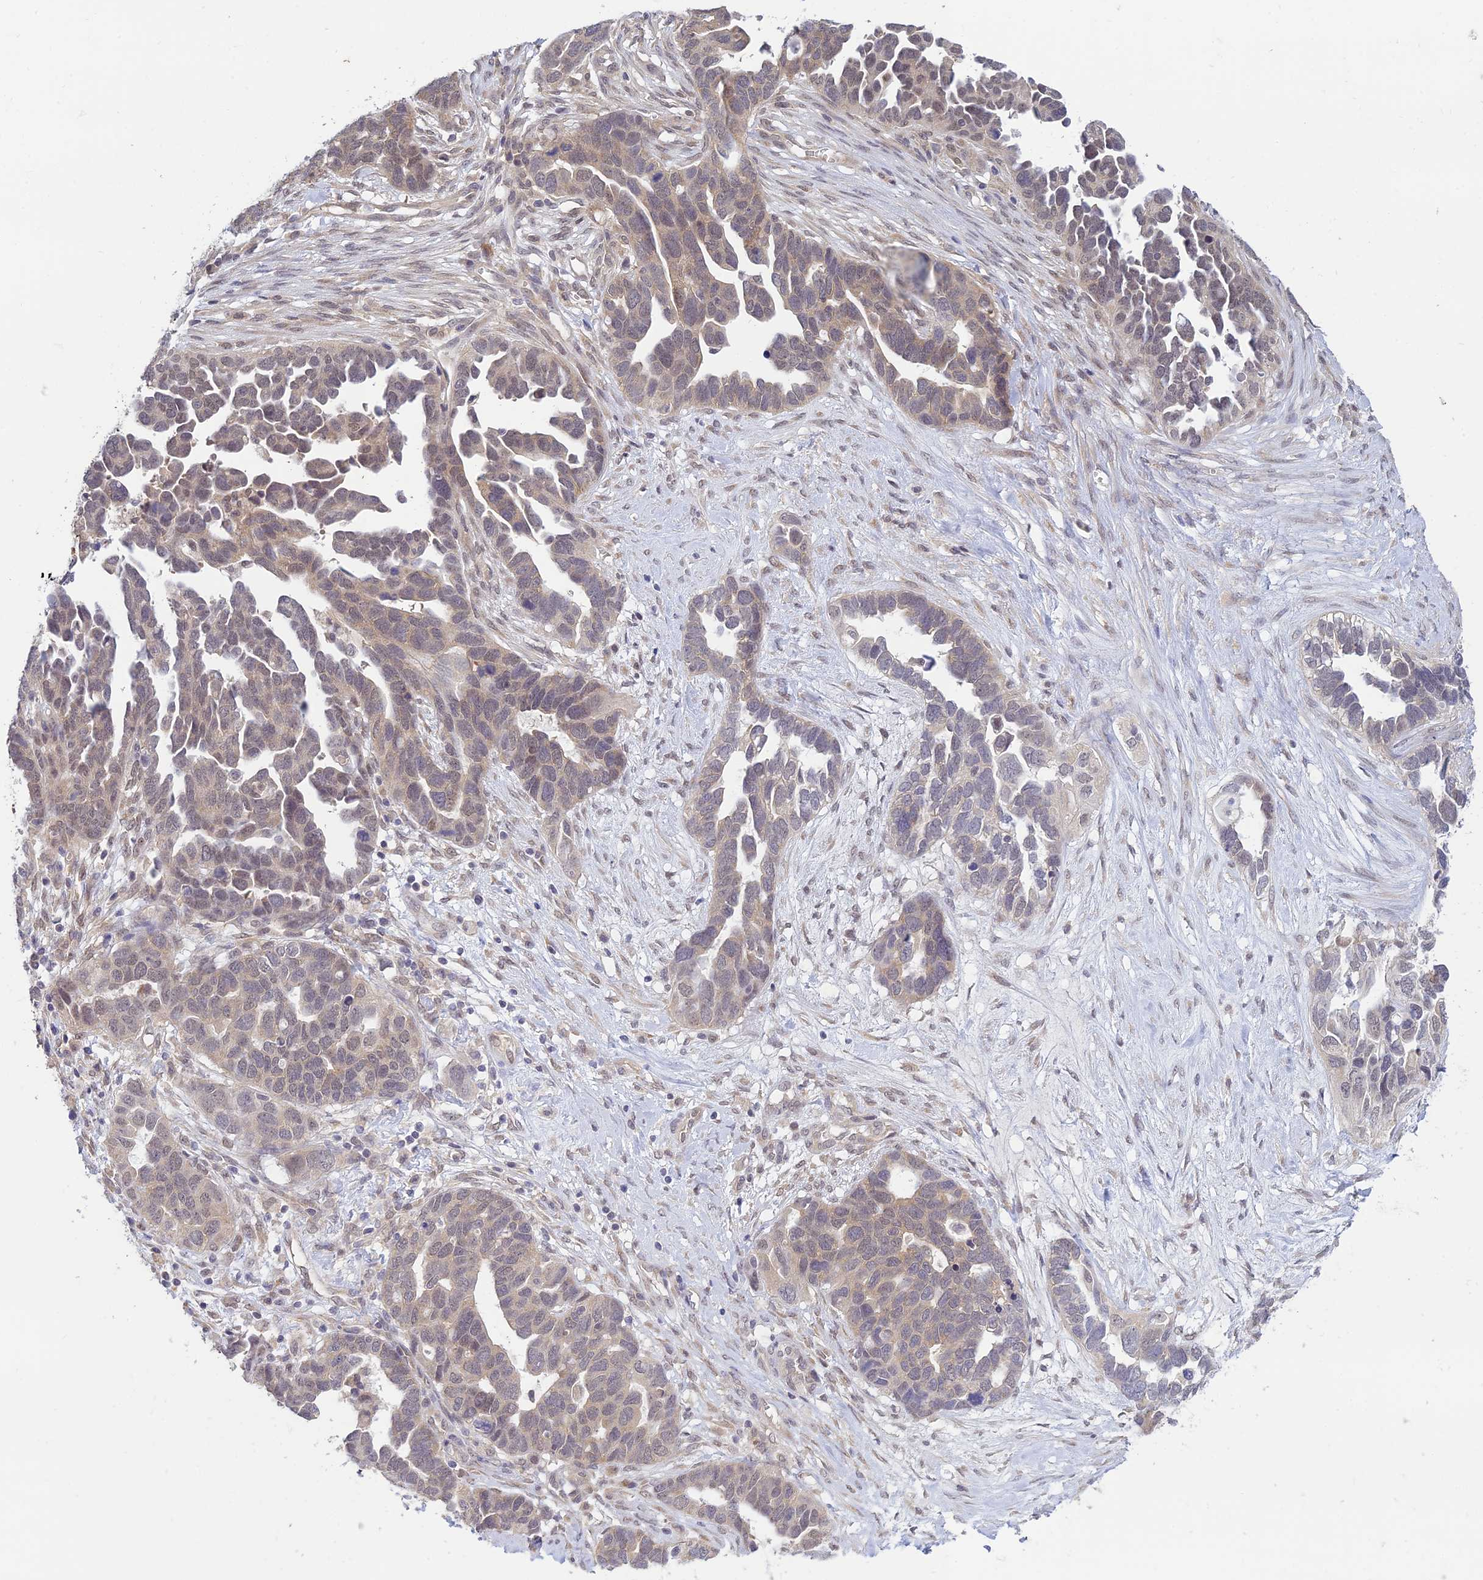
{"staining": {"intensity": "weak", "quantity": "<25%", "location": "nuclear"}, "tissue": "ovarian cancer", "cell_type": "Tumor cells", "image_type": "cancer", "snomed": [{"axis": "morphology", "description": "Cystadenocarcinoma, serous, NOS"}, {"axis": "topography", "description": "Ovary"}], "caption": "Immunohistochemical staining of human ovarian cancer reveals no significant expression in tumor cells.", "gene": "SKIC8", "patient": {"sex": "female", "age": 54}}